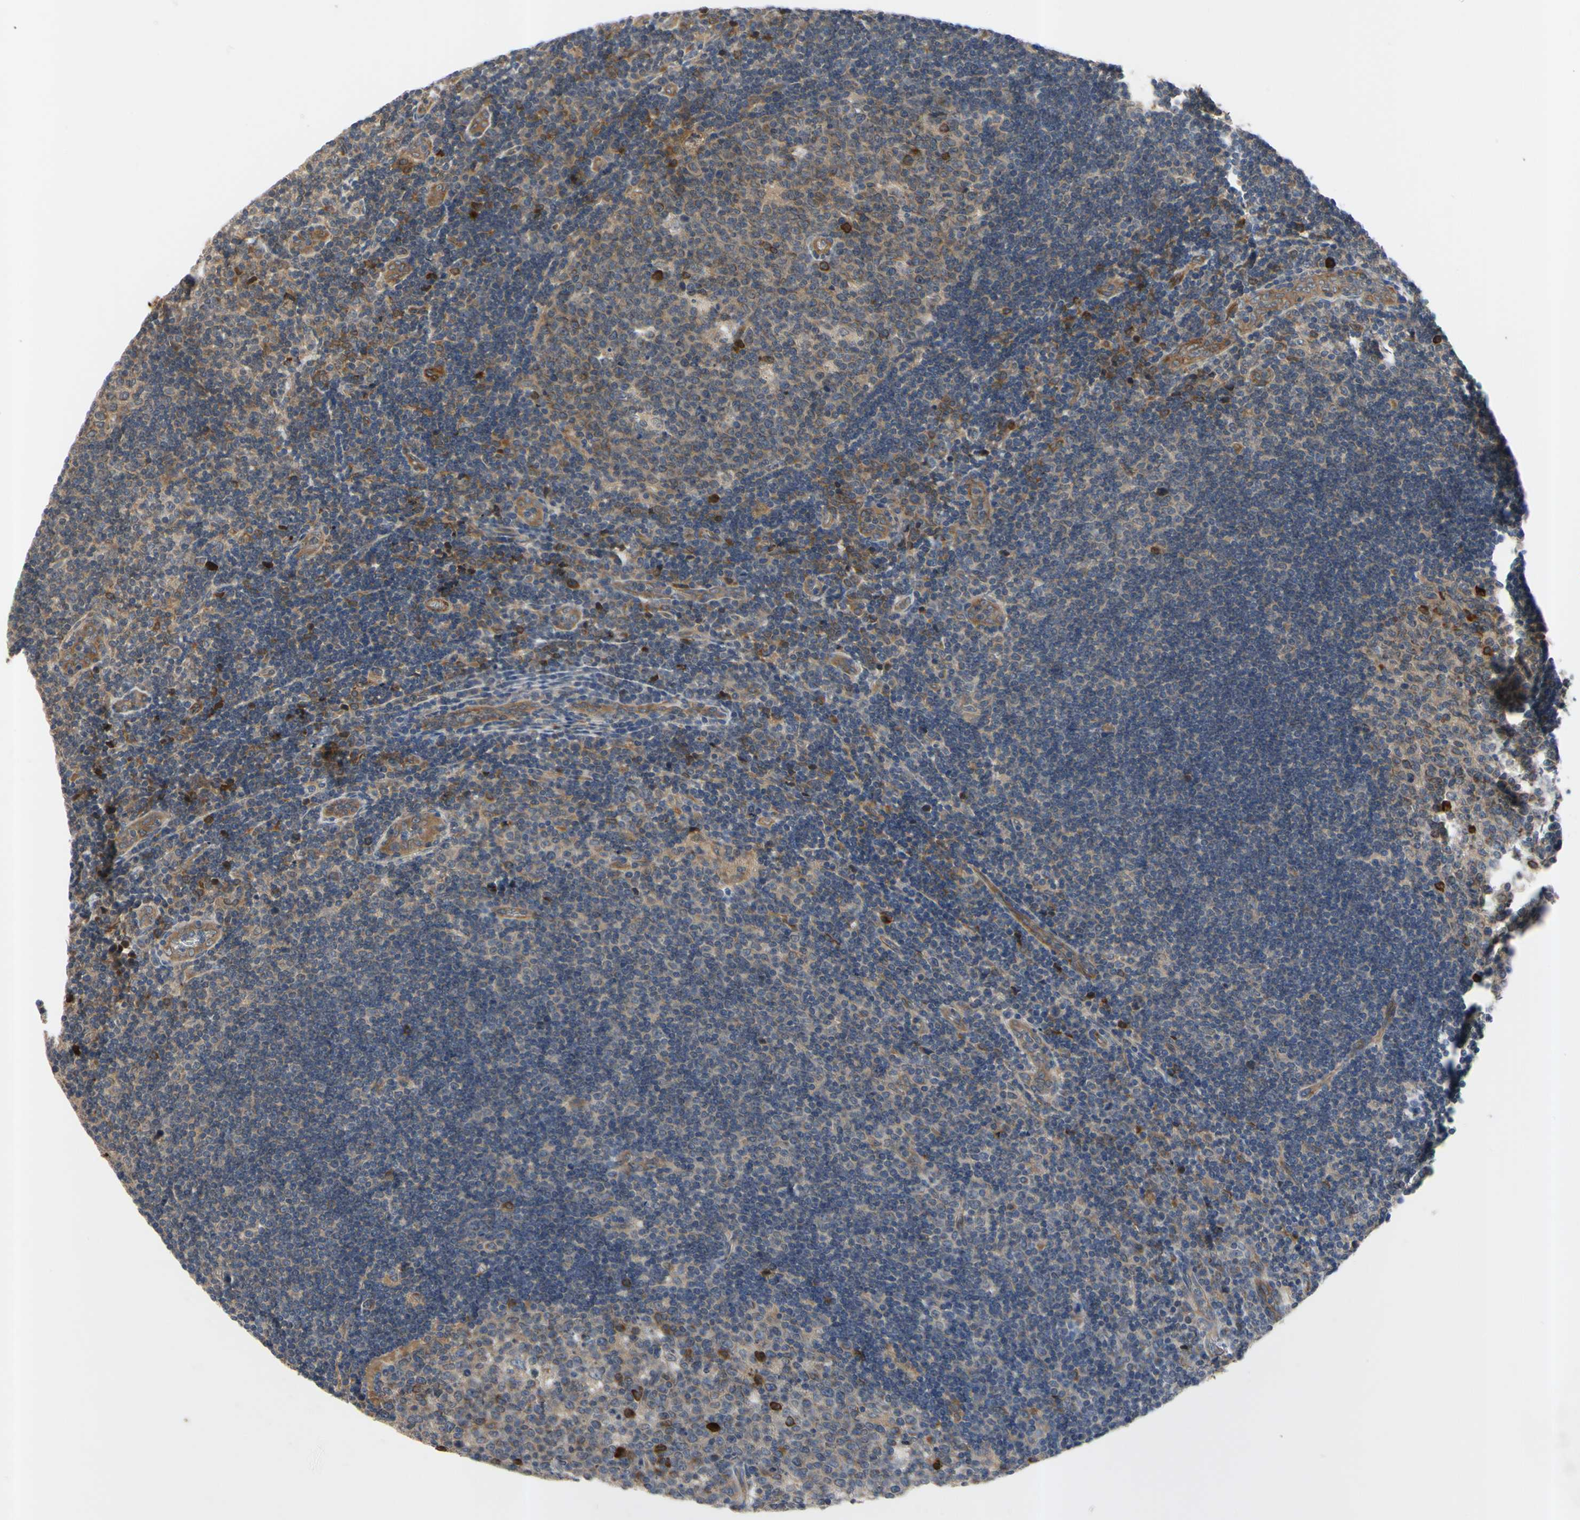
{"staining": {"intensity": "moderate", "quantity": ">75%", "location": "cytoplasmic/membranous"}, "tissue": "lymph node", "cell_type": "Germinal center cells", "image_type": "normal", "snomed": [{"axis": "morphology", "description": "Normal tissue, NOS"}, {"axis": "topography", "description": "Lymph node"}, {"axis": "topography", "description": "Salivary gland"}], "caption": "IHC staining of normal lymph node, which demonstrates medium levels of moderate cytoplasmic/membranous expression in about >75% of germinal center cells indicating moderate cytoplasmic/membranous protein staining. The staining was performed using DAB (3,3'-diaminobenzidine) (brown) for protein detection and nuclei were counterstained in hematoxylin (blue).", "gene": "XIAP", "patient": {"sex": "male", "age": 8}}